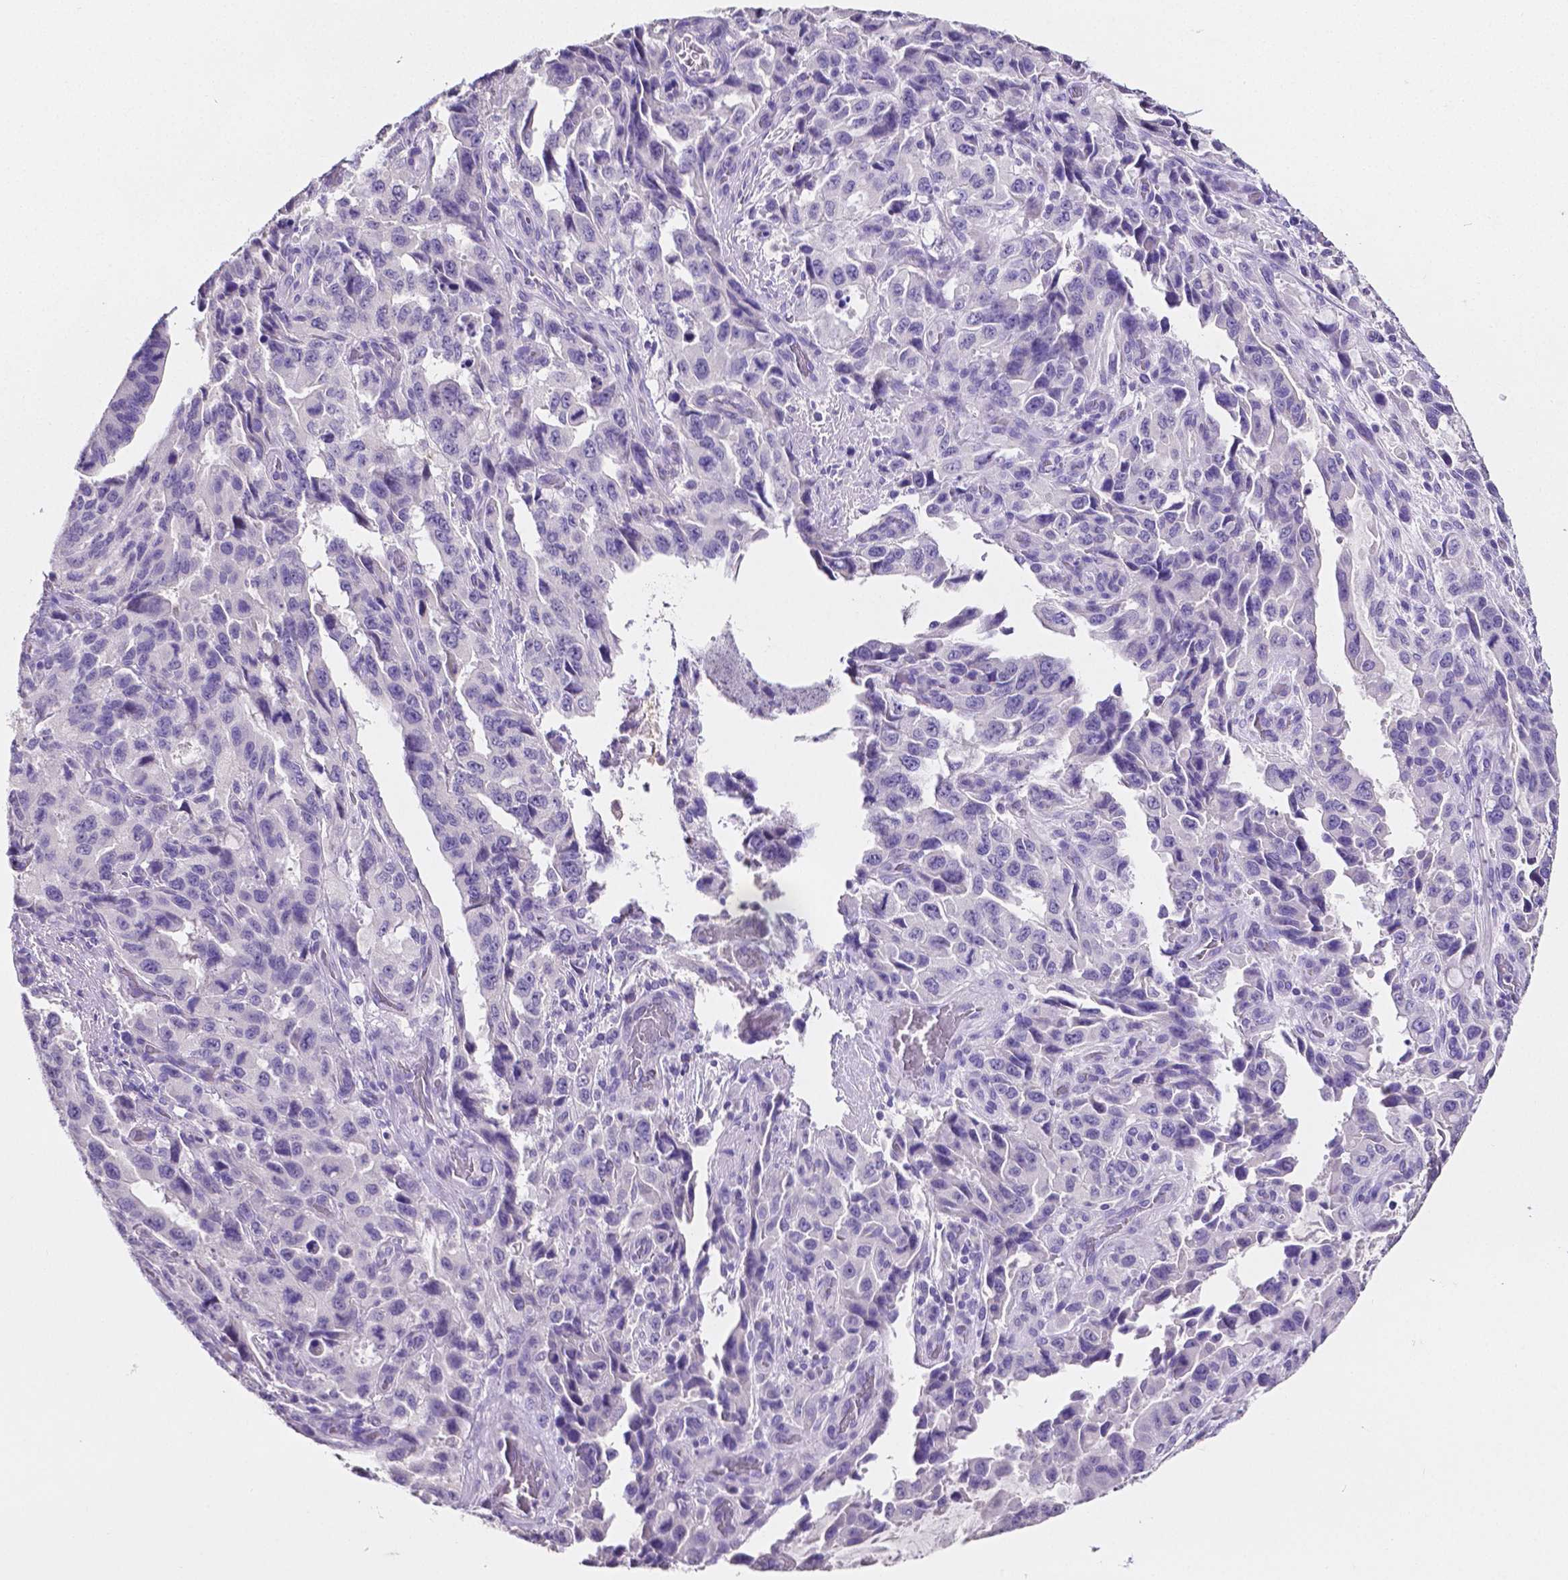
{"staining": {"intensity": "negative", "quantity": "none", "location": "none"}, "tissue": "stomach cancer", "cell_type": "Tumor cells", "image_type": "cancer", "snomed": [{"axis": "morphology", "description": "Adenocarcinoma, NOS"}, {"axis": "topography", "description": "Stomach, upper"}], "caption": "Immunohistochemistry (IHC) photomicrograph of neoplastic tissue: stomach cancer stained with DAB (3,3'-diaminobenzidine) reveals no significant protein expression in tumor cells.", "gene": "SLC22A2", "patient": {"sex": "male", "age": 85}}